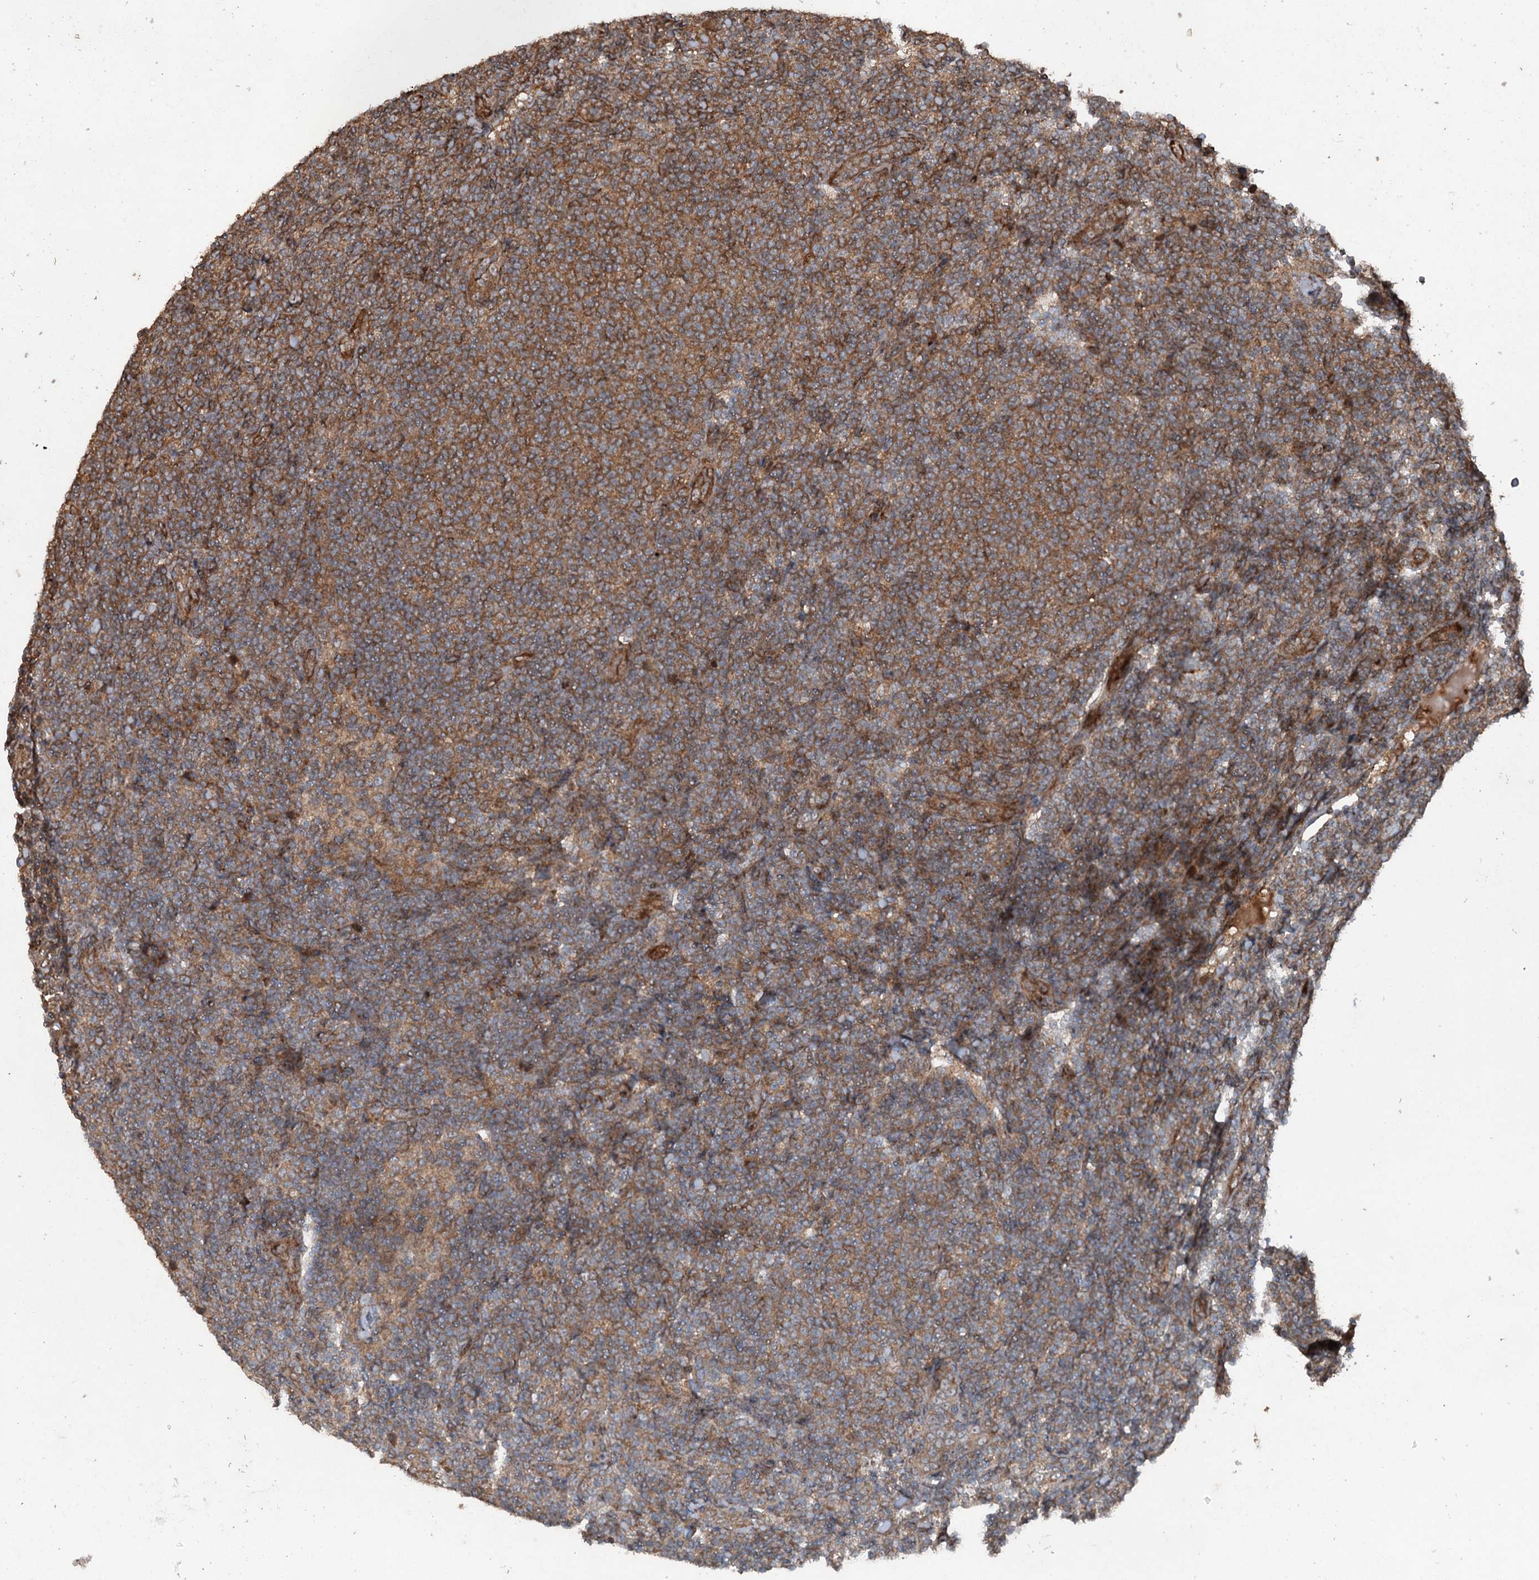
{"staining": {"intensity": "moderate", "quantity": "25%-75%", "location": "cytoplasmic/membranous"}, "tissue": "lymphoma", "cell_type": "Tumor cells", "image_type": "cancer", "snomed": [{"axis": "morphology", "description": "Malignant lymphoma, non-Hodgkin's type, Low grade"}, {"axis": "topography", "description": "Lymph node"}], "caption": "Tumor cells reveal moderate cytoplasmic/membranous expression in approximately 25%-75% of cells in malignant lymphoma, non-Hodgkin's type (low-grade).", "gene": "ALAS1", "patient": {"sex": "male", "age": 66}}